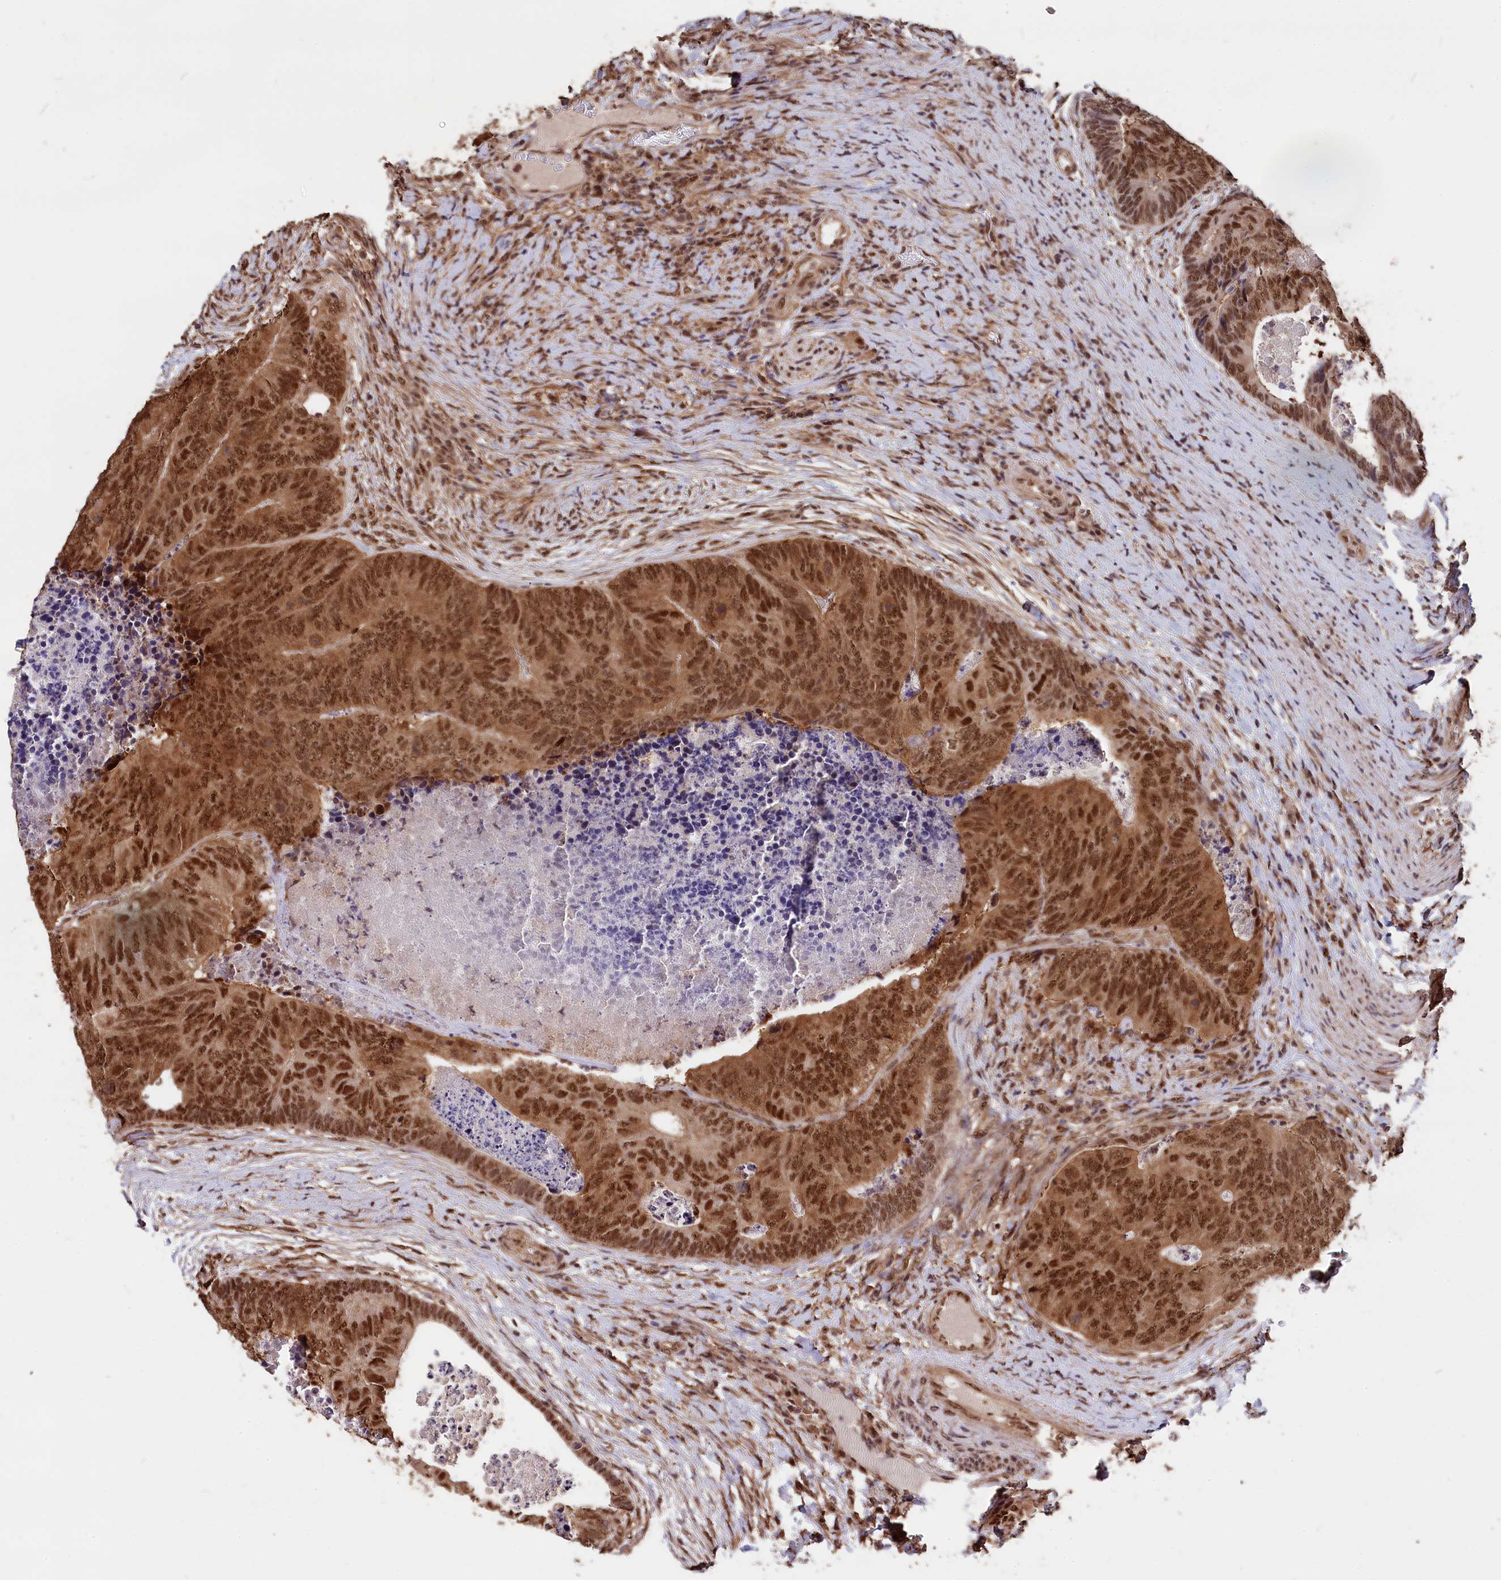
{"staining": {"intensity": "strong", "quantity": ">75%", "location": "nuclear"}, "tissue": "colorectal cancer", "cell_type": "Tumor cells", "image_type": "cancer", "snomed": [{"axis": "morphology", "description": "Adenocarcinoma, NOS"}, {"axis": "topography", "description": "Colon"}], "caption": "Immunohistochemistry (IHC) staining of colorectal cancer, which exhibits high levels of strong nuclear positivity in about >75% of tumor cells indicating strong nuclear protein expression. The staining was performed using DAB (3,3'-diaminobenzidine) (brown) for protein detection and nuclei were counterstained in hematoxylin (blue).", "gene": "ADRM1", "patient": {"sex": "female", "age": 67}}